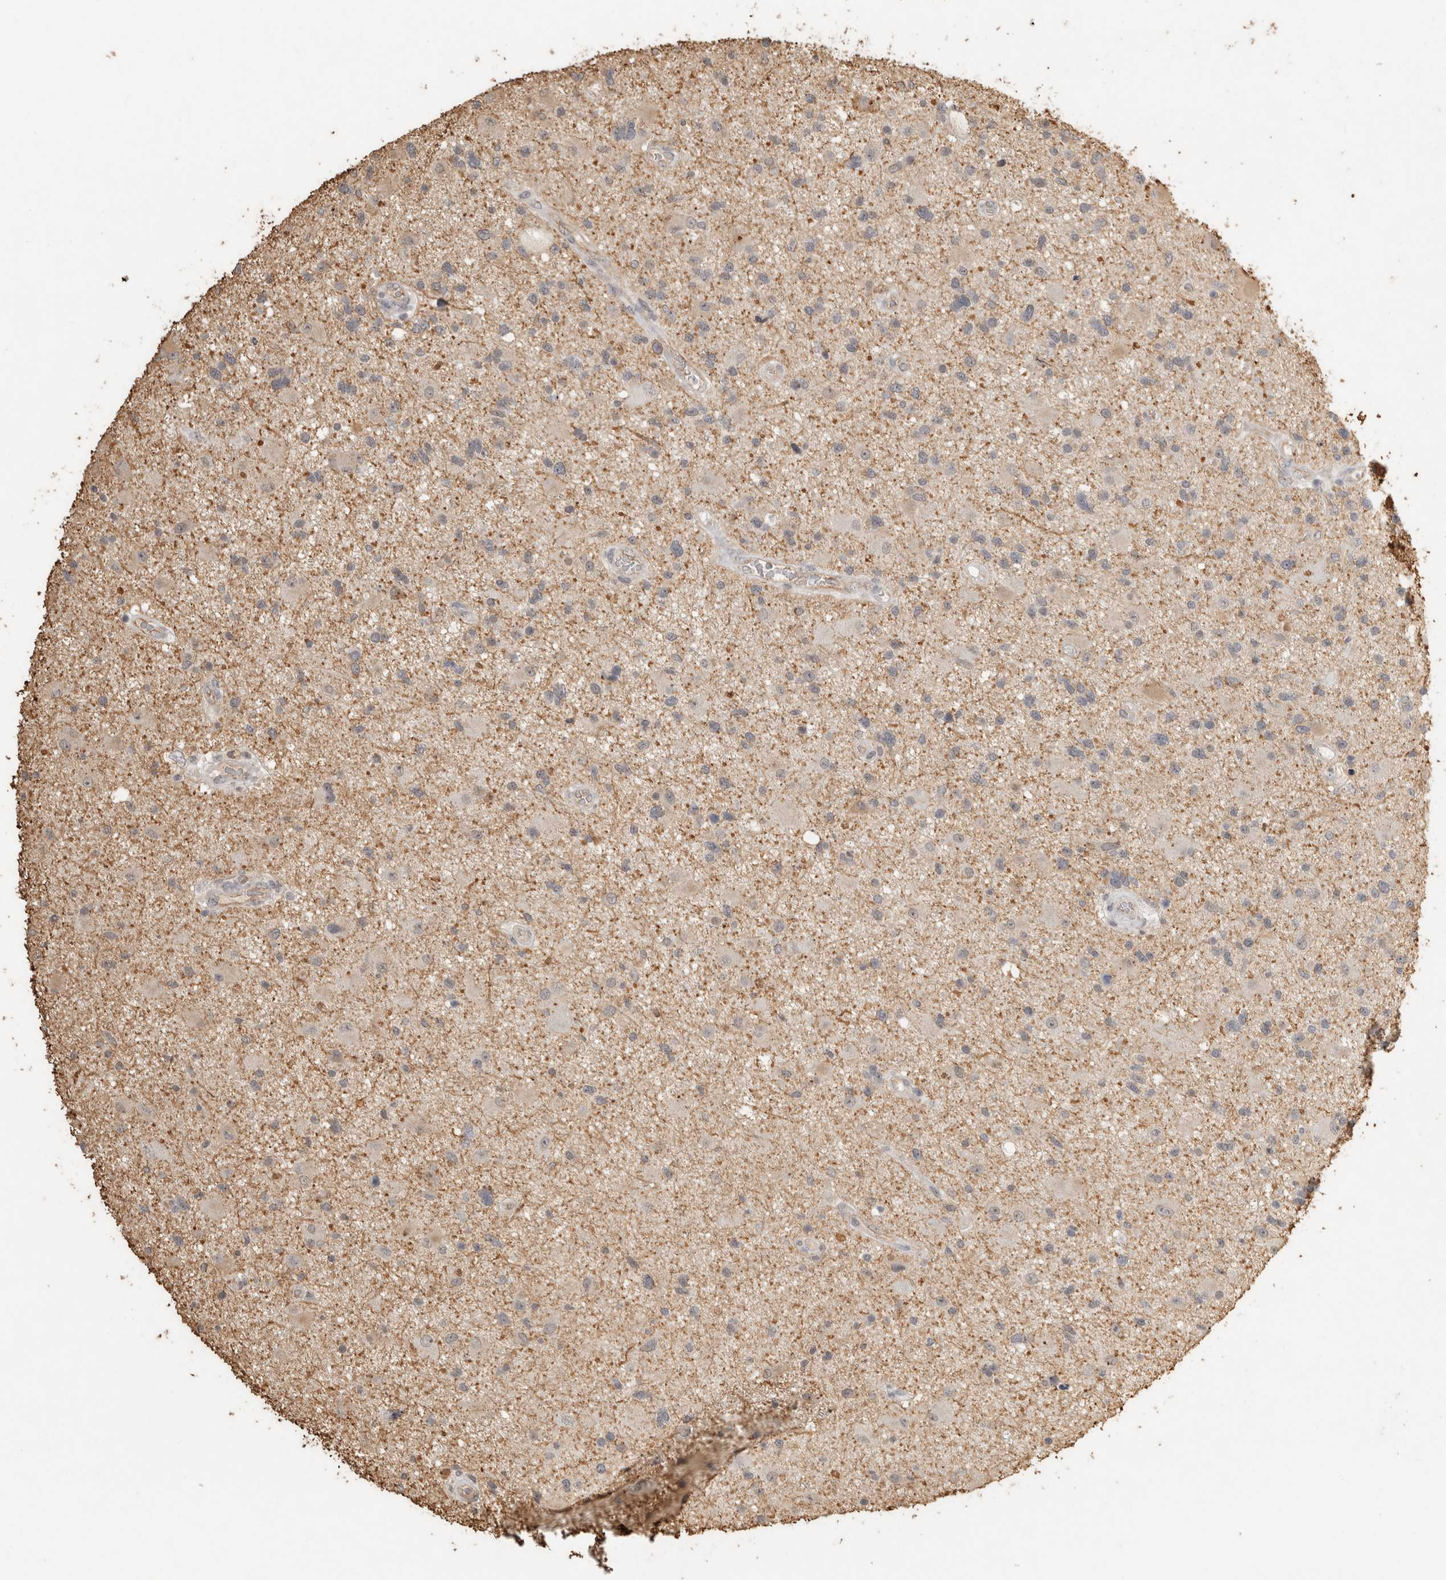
{"staining": {"intensity": "weak", "quantity": "<25%", "location": "cytoplasmic/membranous"}, "tissue": "glioma", "cell_type": "Tumor cells", "image_type": "cancer", "snomed": [{"axis": "morphology", "description": "Glioma, malignant, High grade"}, {"axis": "topography", "description": "Brain"}], "caption": "Tumor cells show no significant protein staining in high-grade glioma (malignant).", "gene": "REPS2", "patient": {"sex": "male", "age": 33}}